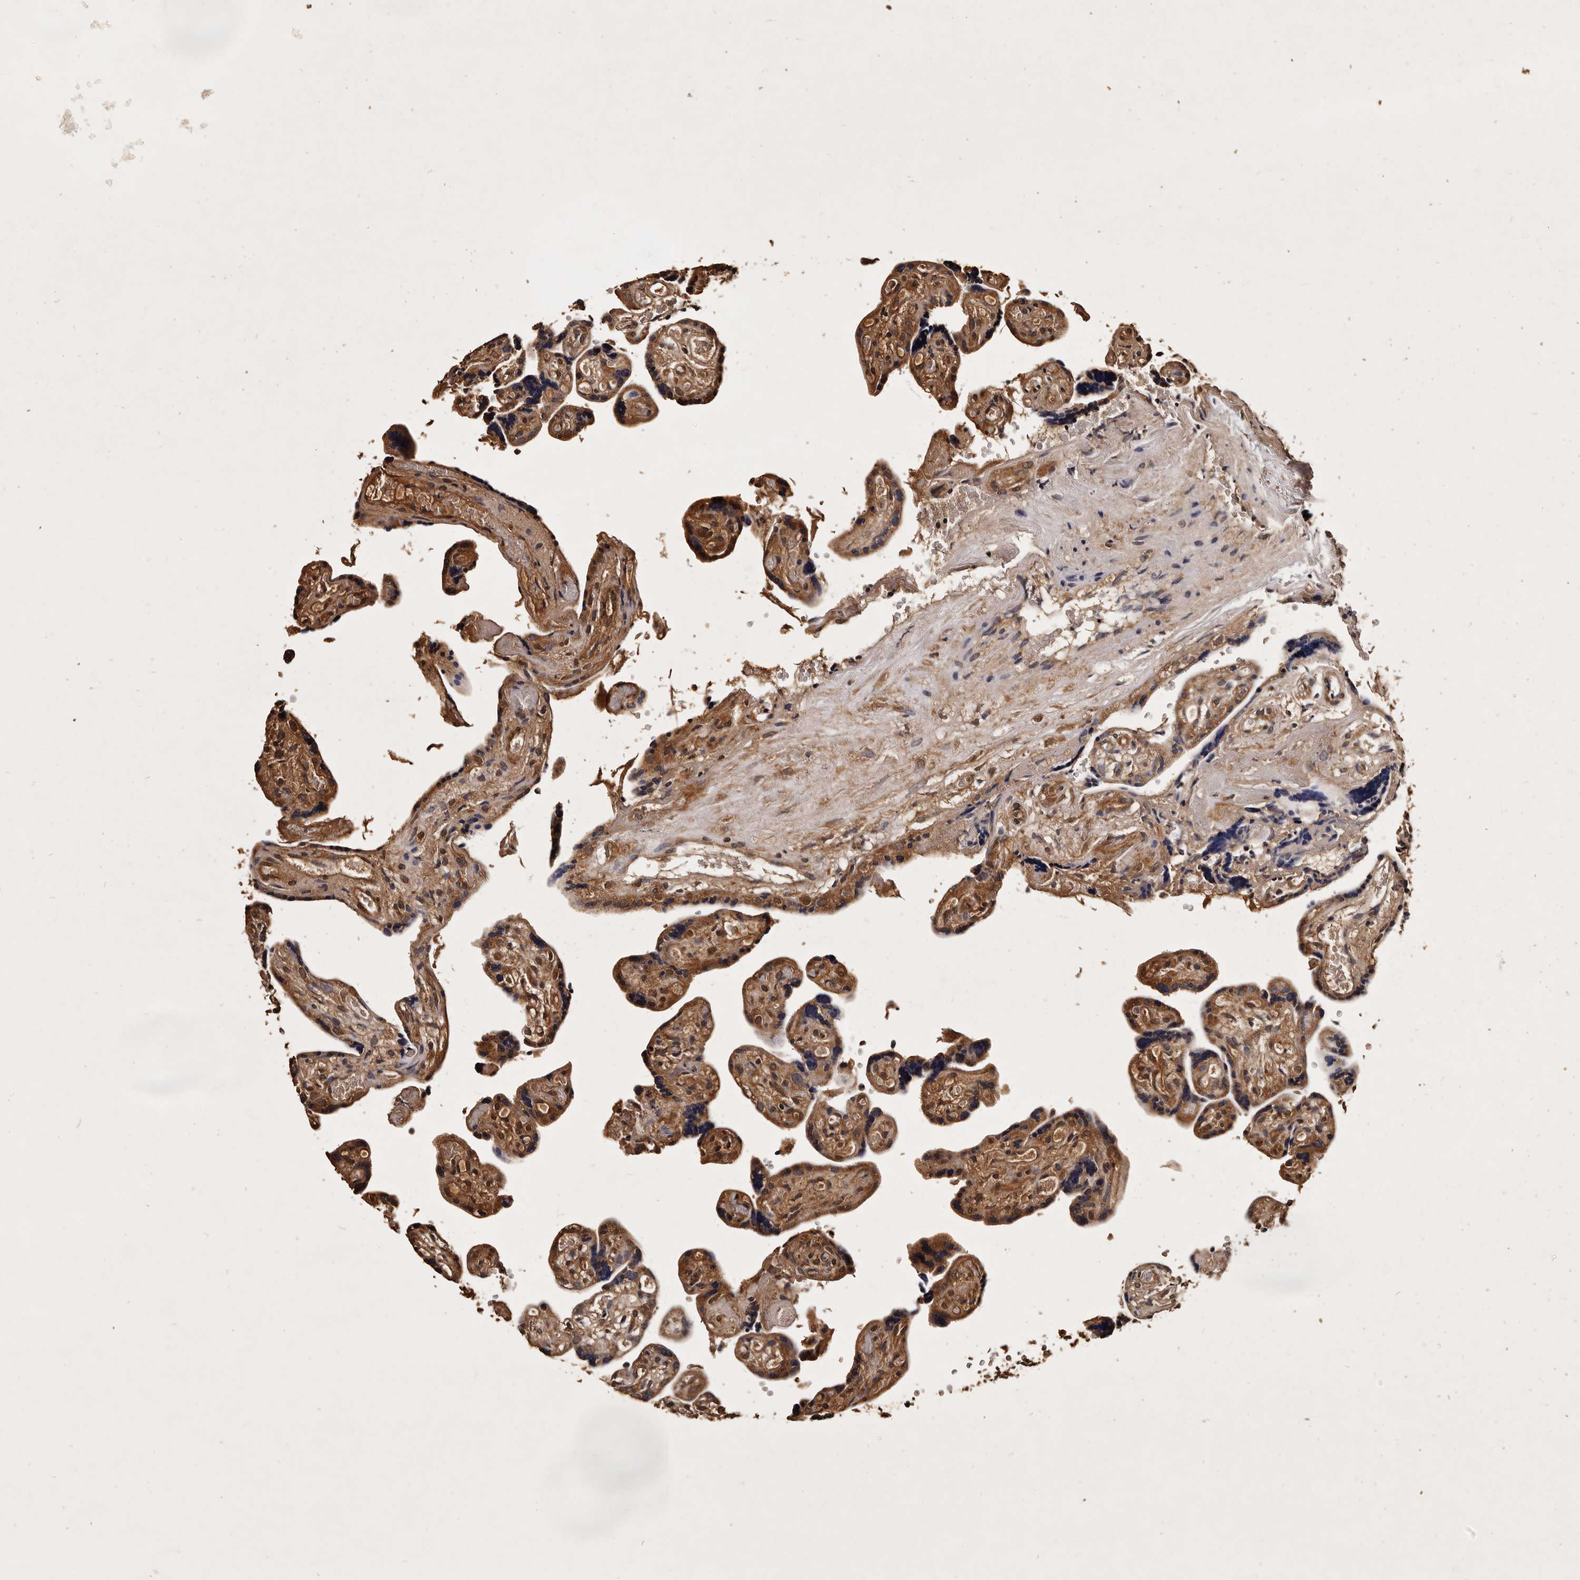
{"staining": {"intensity": "moderate", "quantity": "<25%", "location": "cytoplasmic/membranous"}, "tissue": "placenta", "cell_type": "Decidual cells", "image_type": "normal", "snomed": [{"axis": "morphology", "description": "Normal tissue, NOS"}, {"axis": "topography", "description": "Placenta"}], "caption": "Approximately <25% of decidual cells in unremarkable placenta demonstrate moderate cytoplasmic/membranous protein staining as visualized by brown immunohistochemical staining.", "gene": "PARS2", "patient": {"sex": "female", "age": 30}}